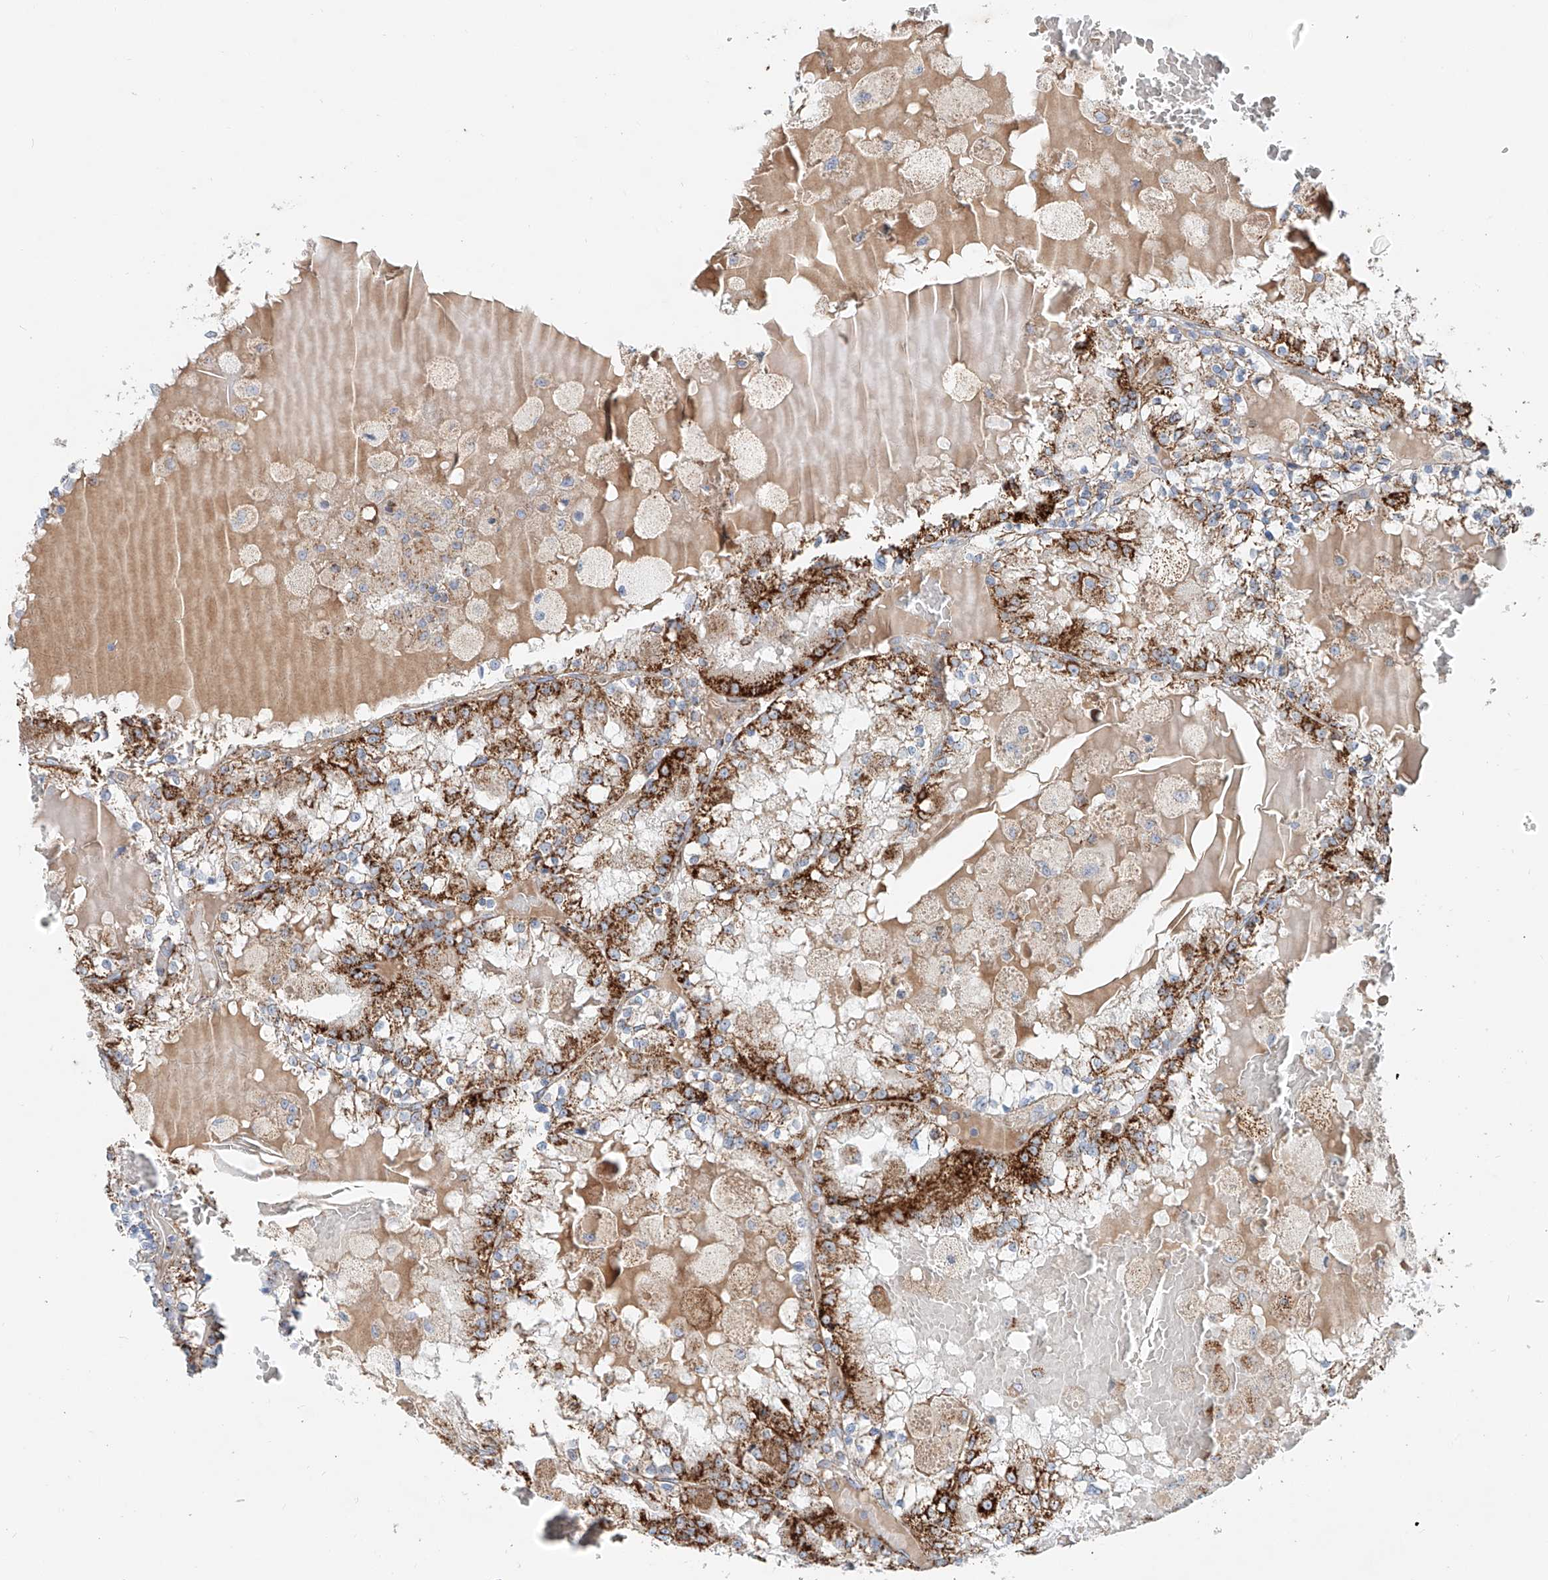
{"staining": {"intensity": "strong", "quantity": ">75%", "location": "cytoplasmic/membranous"}, "tissue": "renal cancer", "cell_type": "Tumor cells", "image_type": "cancer", "snomed": [{"axis": "morphology", "description": "Adenocarcinoma, NOS"}, {"axis": "topography", "description": "Kidney"}], "caption": "This is a micrograph of IHC staining of renal adenocarcinoma, which shows strong staining in the cytoplasmic/membranous of tumor cells.", "gene": "CARD10", "patient": {"sex": "female", "age": 56}}